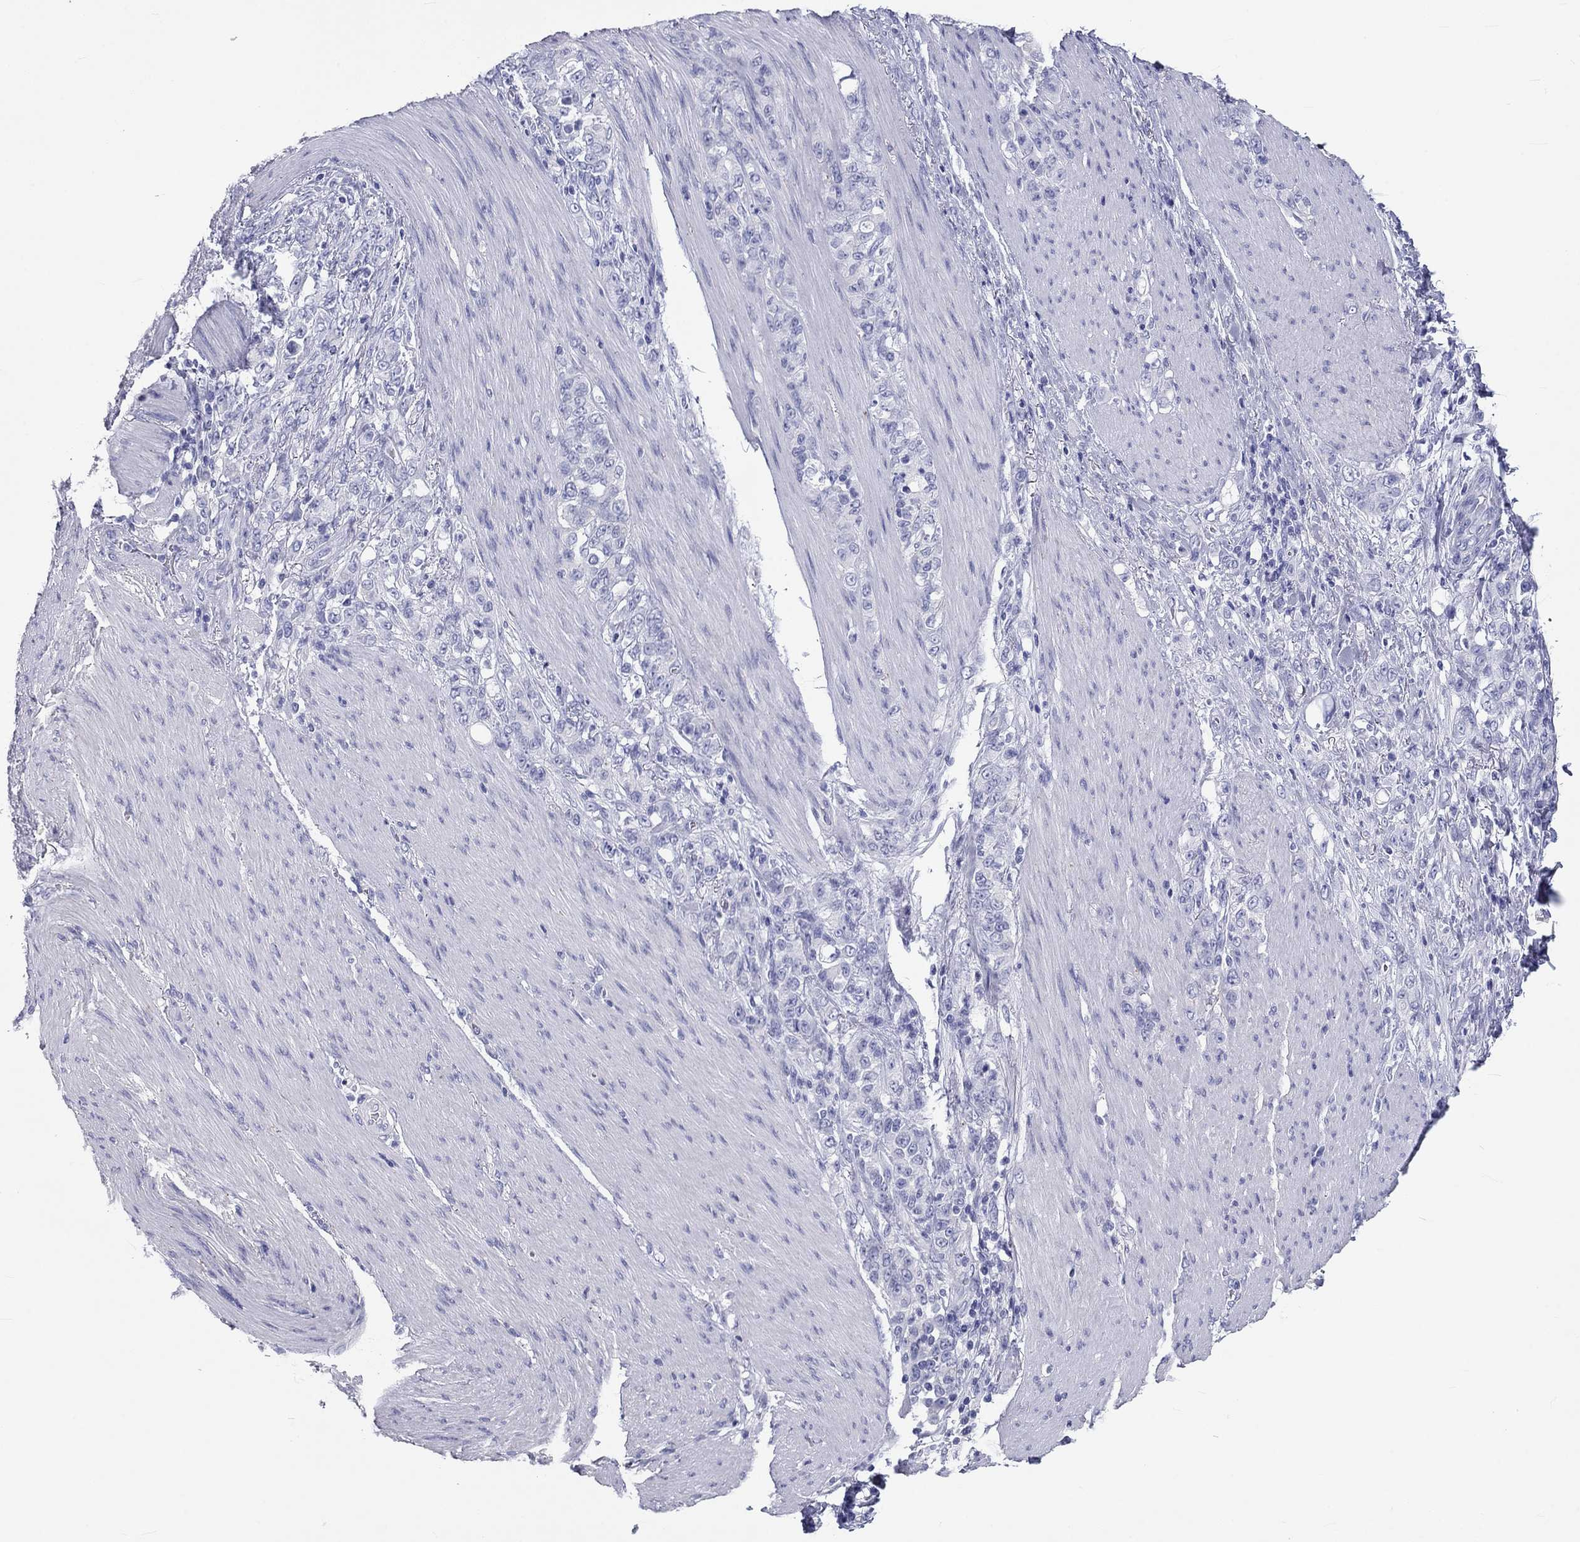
{"staining": {"intensity": "negative", "quantity": "none", "location": "none"}, "tissue": "stomach cancer", "cell_type": "Tumor cells", "image_type": "cancer", "snomed": [{"axis": "morphology", "description": "Adenocarcinoma, NOS"}, {"axis": "topography", "description": "Stomach"}], "caption": "Immunohistochemical staining of human stomach adenocarcinoma reveals no significant positivity in tumor cells.", "gene": "DNALI1", "patient": {"sex": "female", "age": 79}}